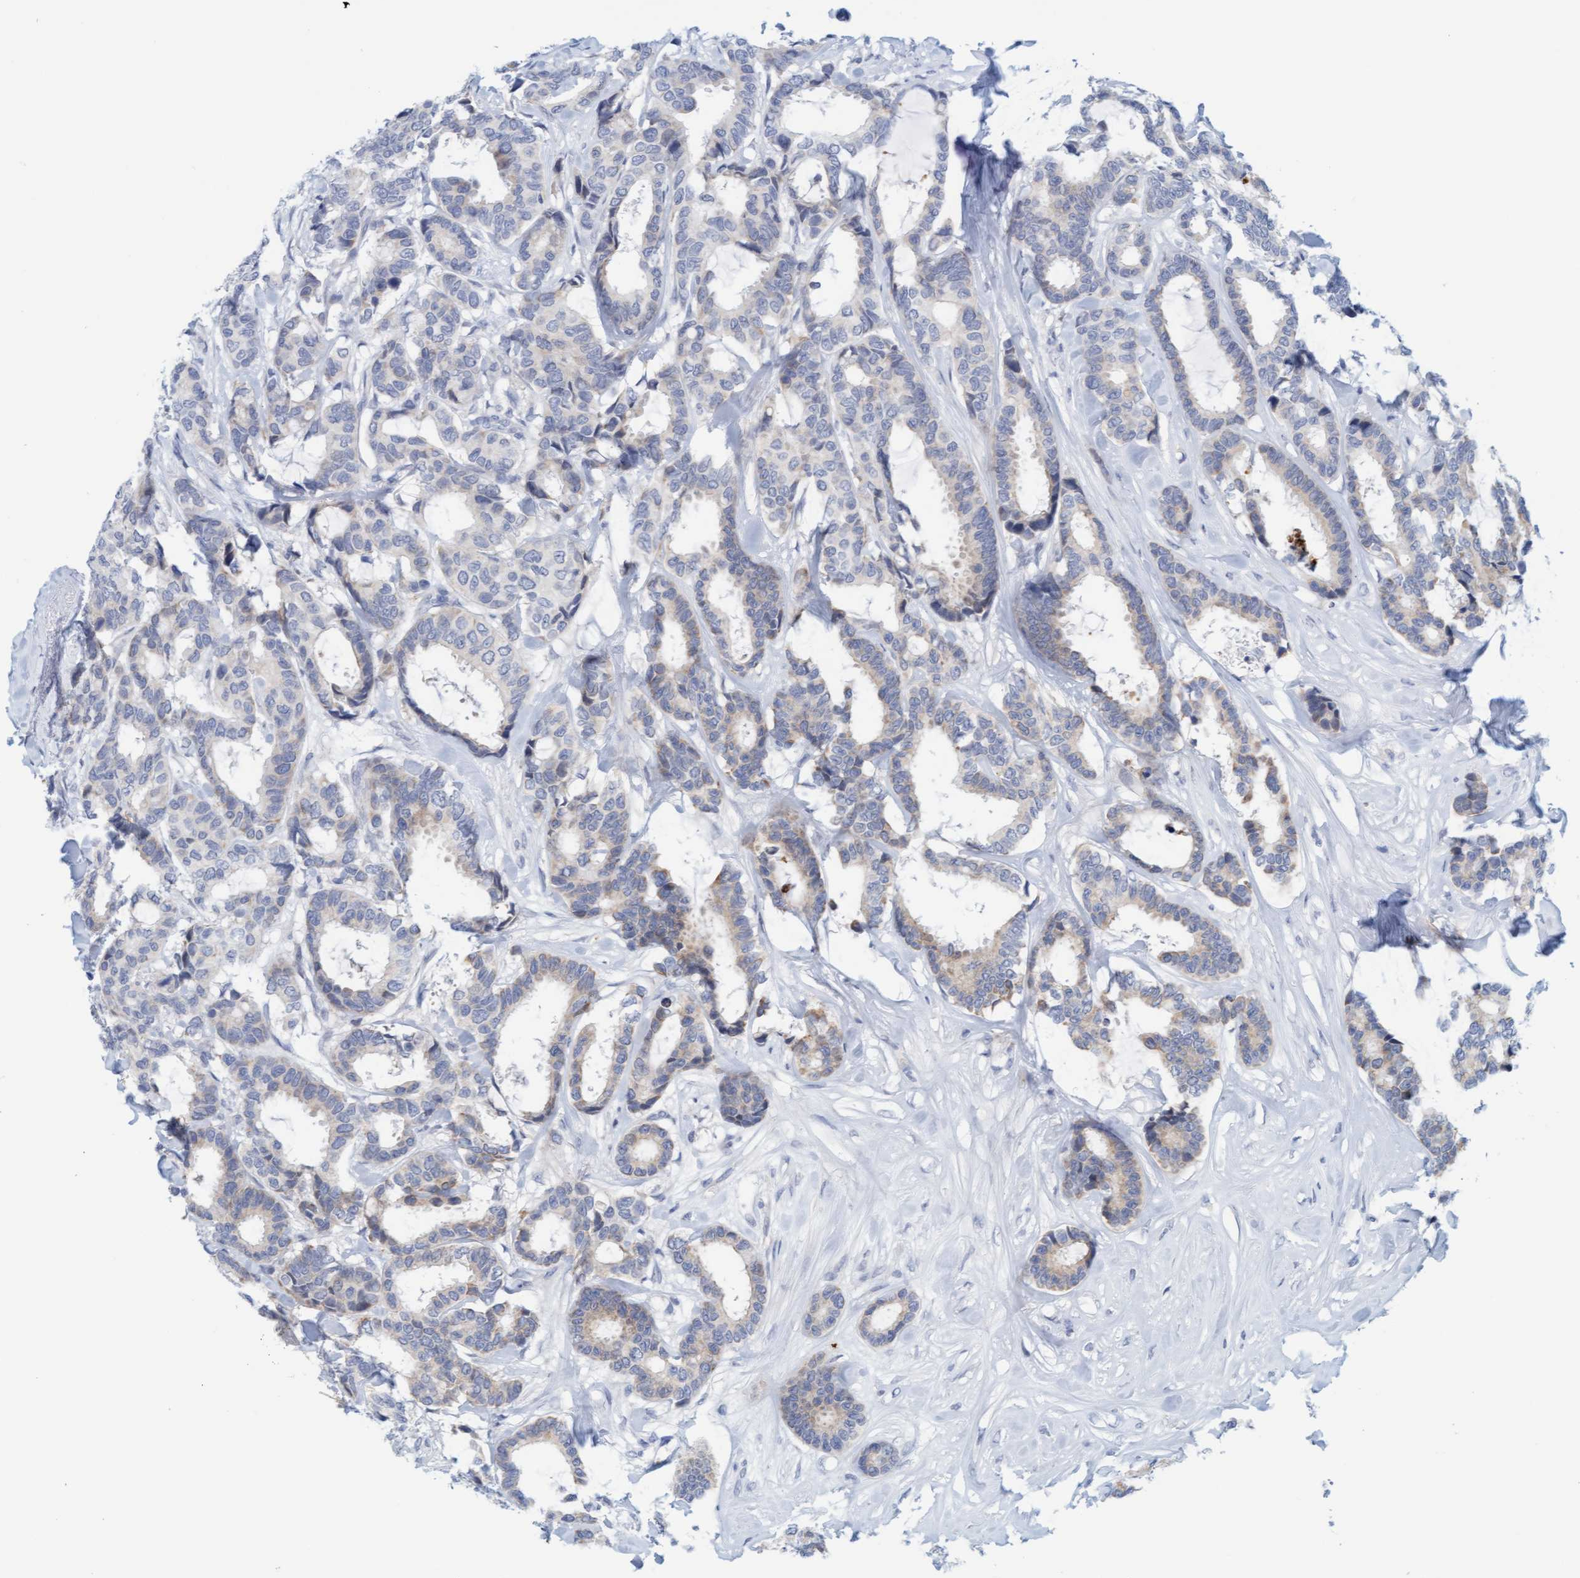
{"staining": {"intensity": "weak", "quantity": "<25%", "location": "cytoplasmic/membranous"}, "tissue": "breast cancer", "cell_type": "Tumor cells", "image_type": "cancer", "snomed": [{"axis": "morphology", "description": "Duct carcinoma"}, {"axis": "topography", "description": "Breast"}], "caption": "A micrograph of human breast cancer is negative for staining in tumor cells.", "gene": "CPA3", "patient": {"sex": "female", "age": 87}}